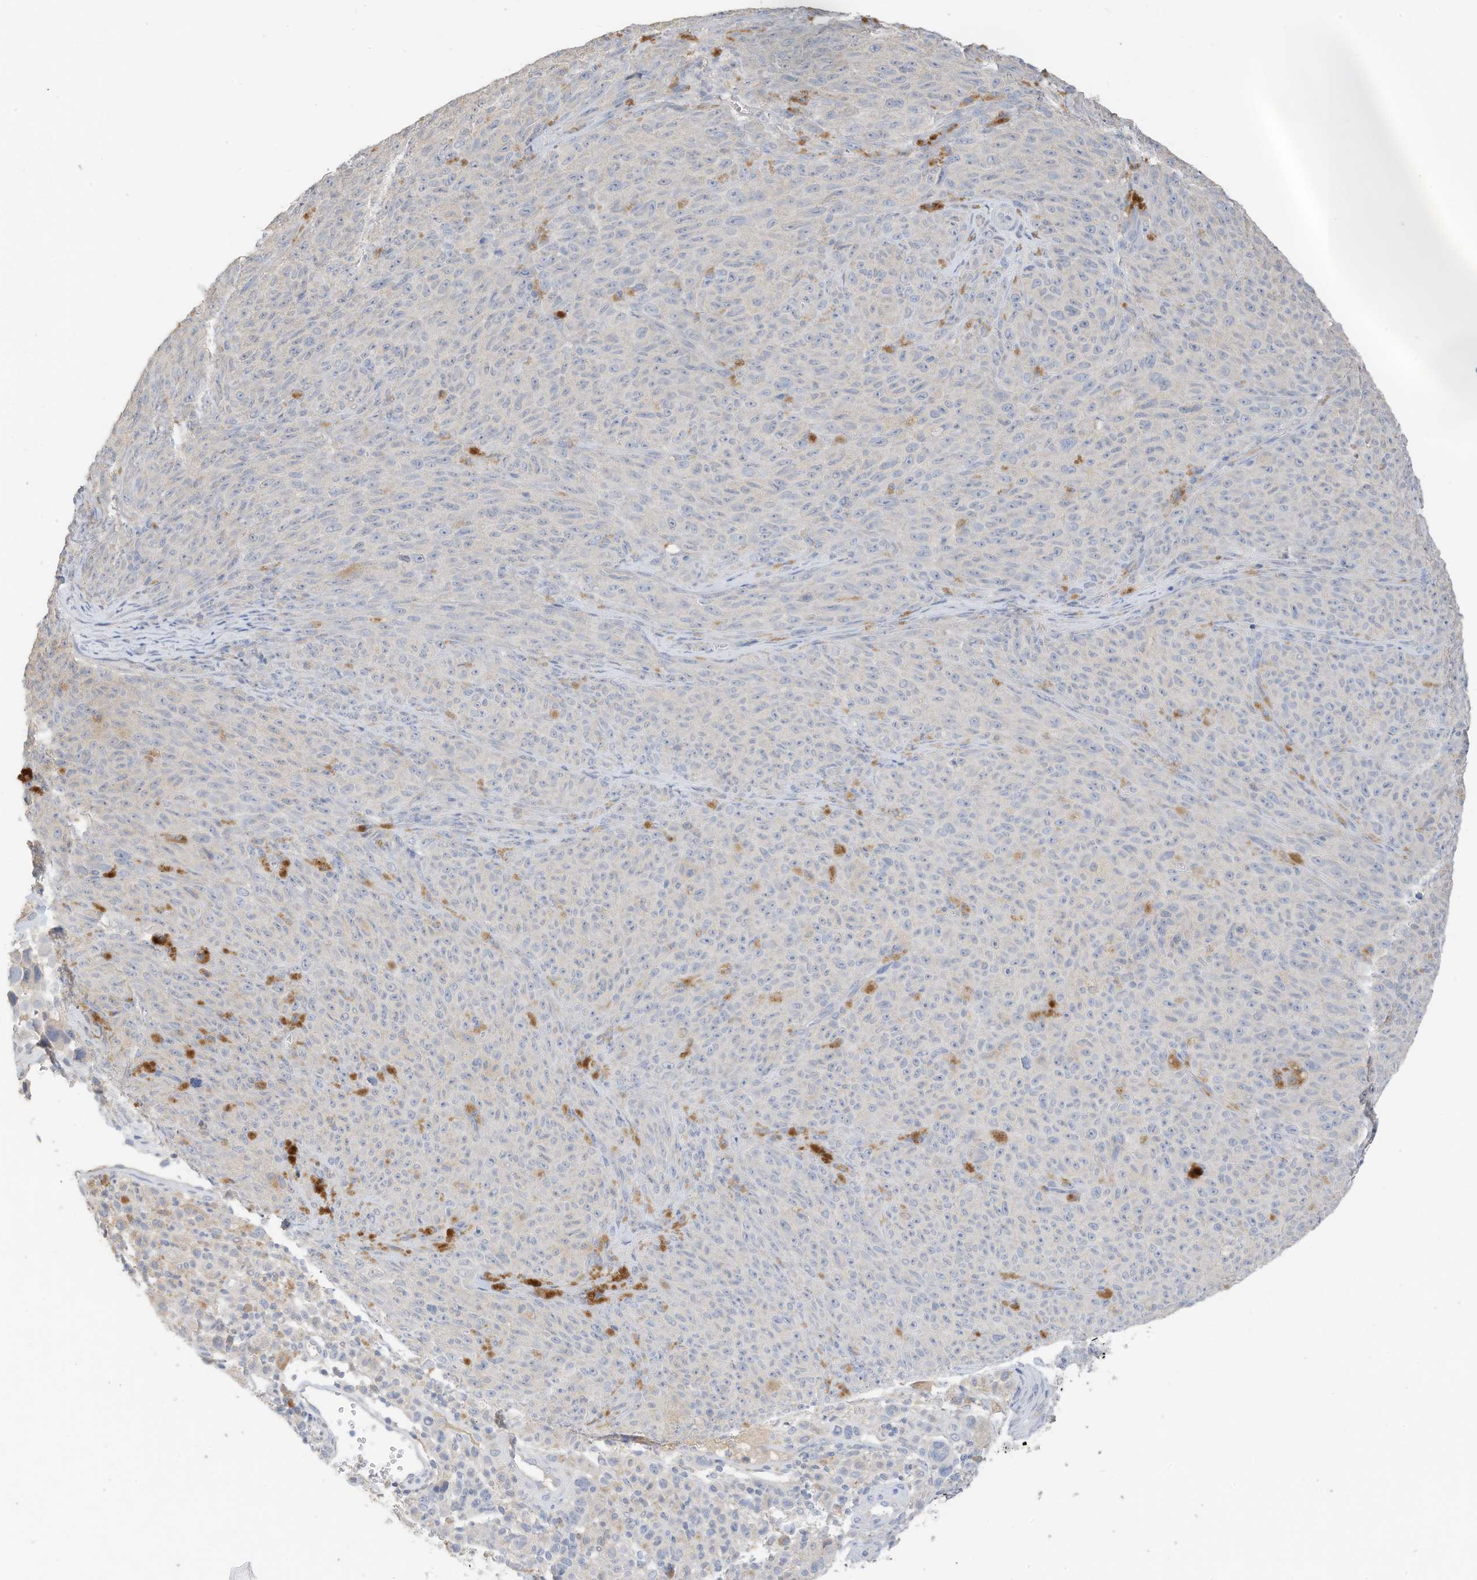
{"staining": {"intensity": "negative", "quantity": "none", "location": "none"}, "tissue": "melanoma", "cell_type": "Tumor cells", "image_type": "cancer", "snomed": [{"axis": "morphology", "description": "Malignant melanoma, NOS"}, {"axis": "topography", "description": "Skin"}], "caption": "An image of human malignant melanoma is negative for staining in tumor cells.", "gene": "CAPN13", "patient": {"sex": "female", "age": 82}}